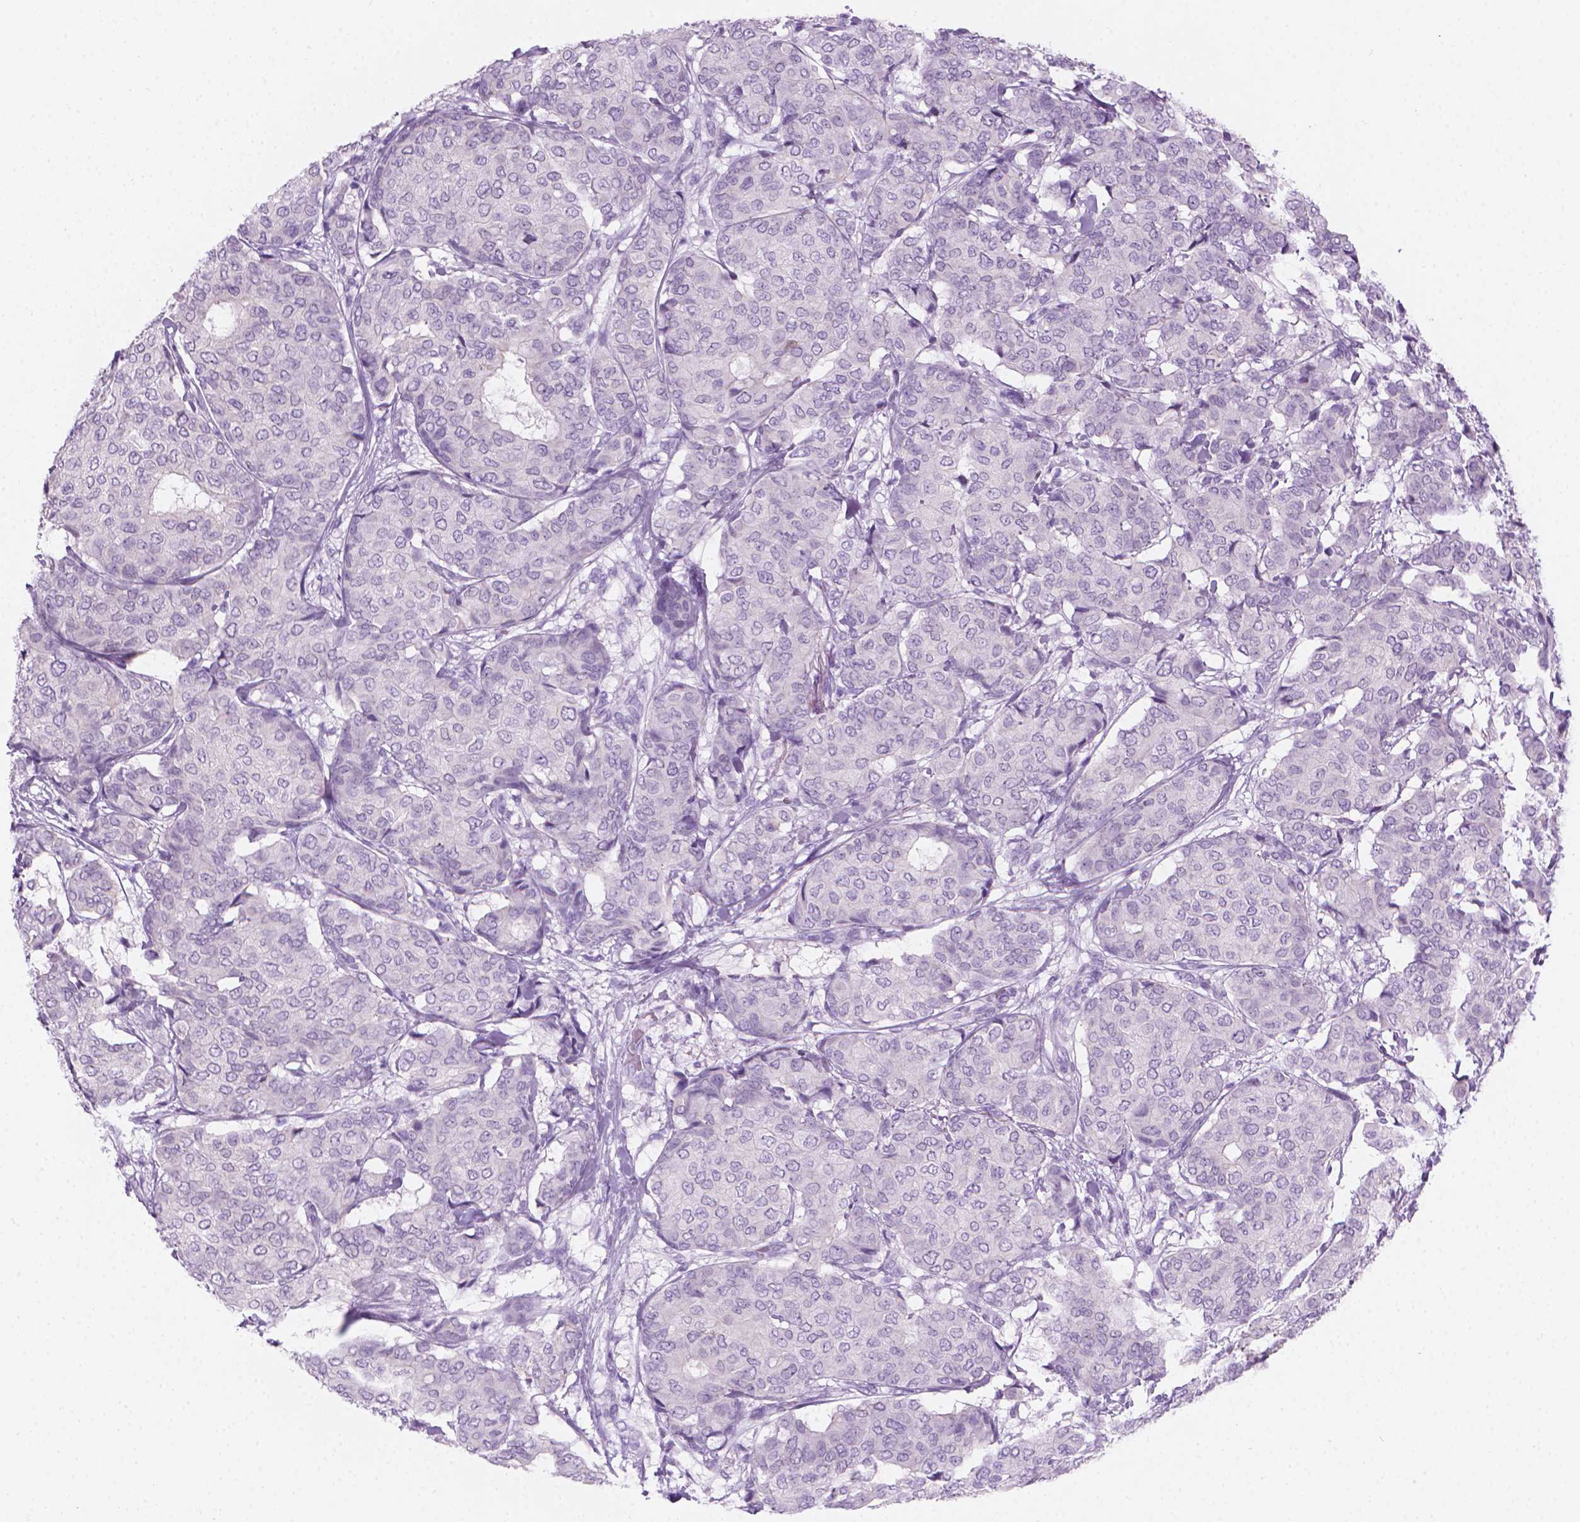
{"staining": {"intensity": "negative", "quantity": "none", "location": "none"}, "tissue": "breast cancer", "cell_type": "Tumor cells", "image_type": "cancer", "snomed": [{"axis": "morphology", "description": "Duct carcinoma"}, {"axis": "topography", "description": "Breast"}], "caption": "A photomicrograph of infiltrating ductal carcinoma (breast) stained for a protein exhibits no brown staining in tumor cells.", "gene": "TTC29", "patient": {"sex": "female", "age": 75}}